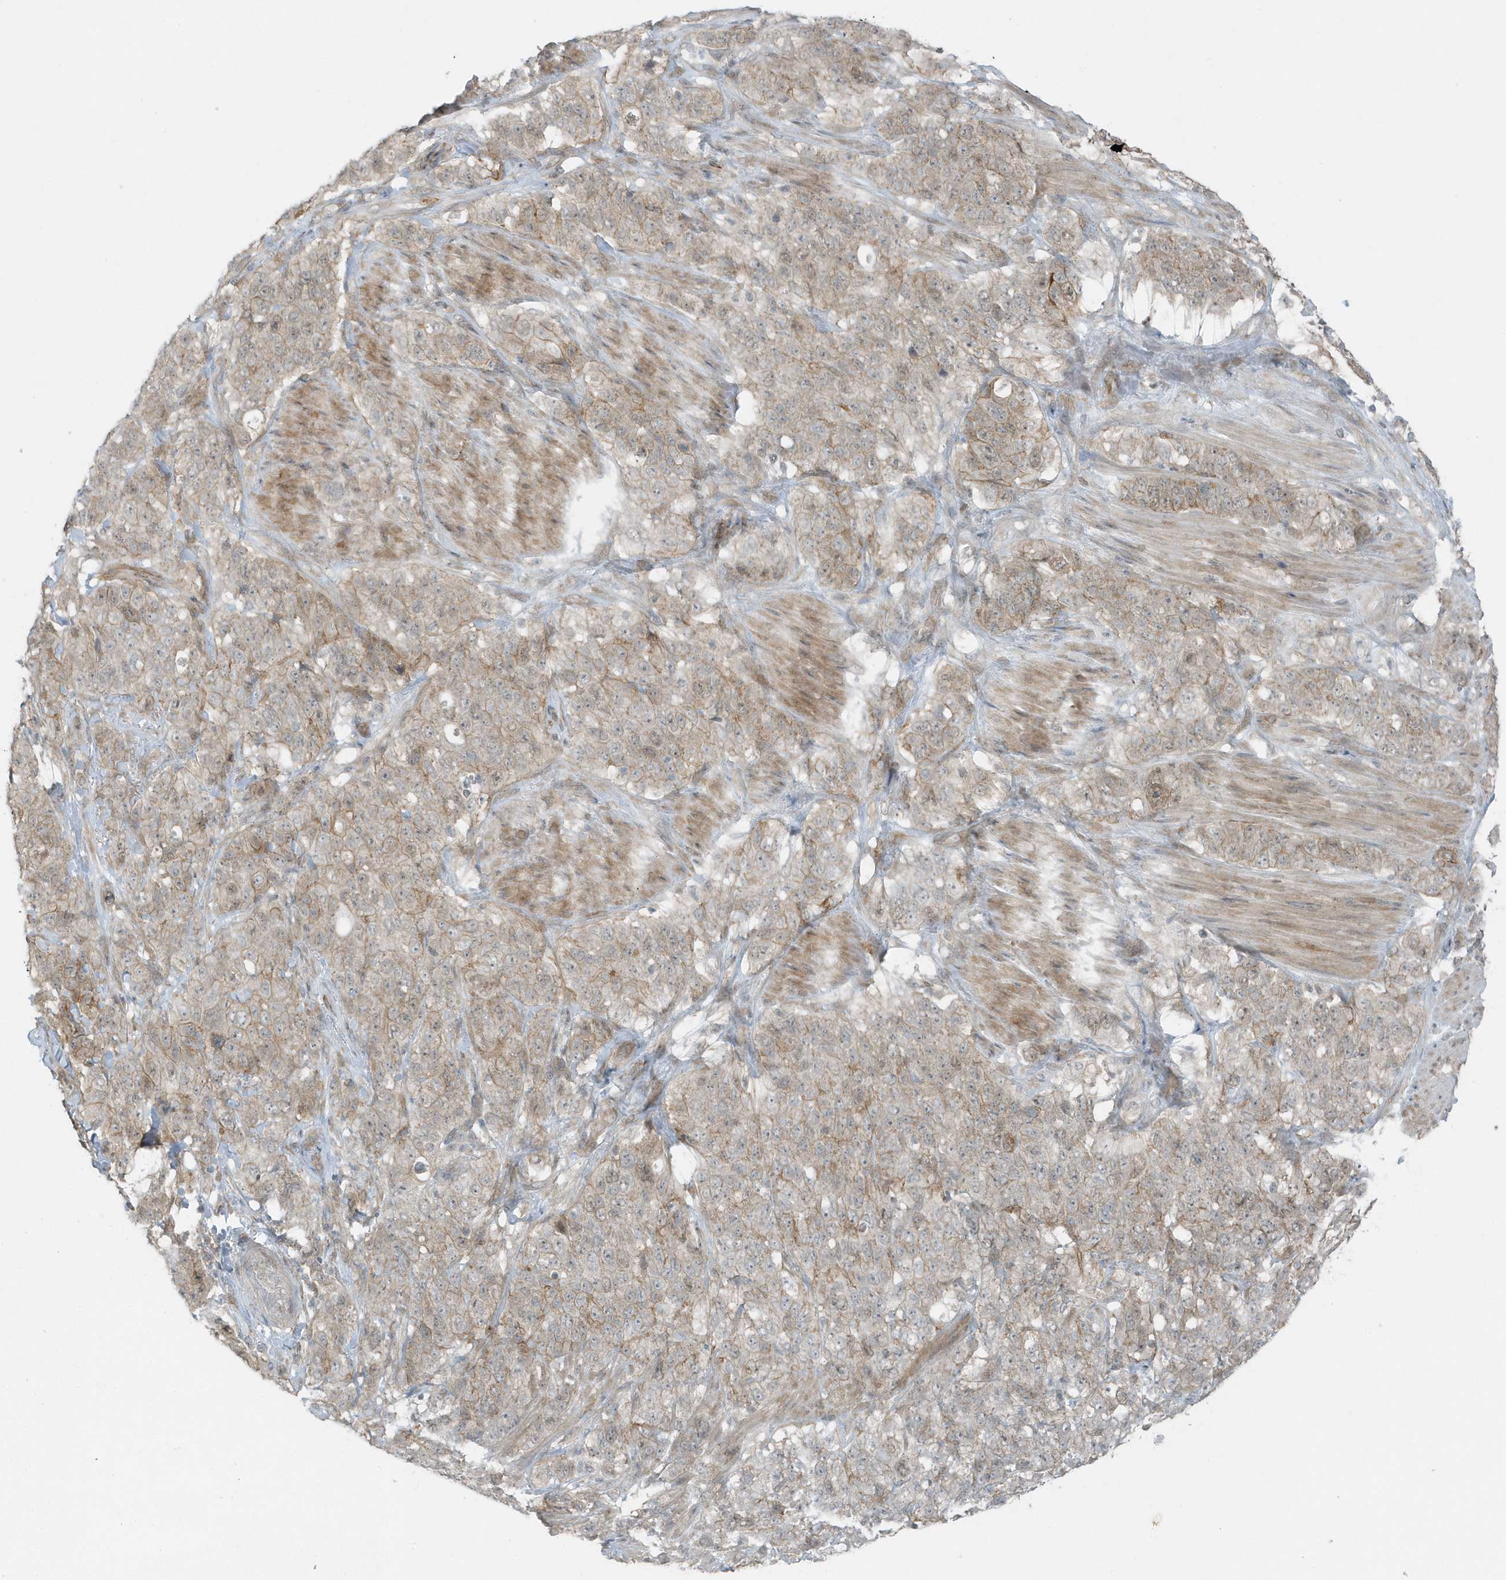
{"staining": {"intensity": "weak", "quantity": "25%-75%", "location": "cytoplasmic/membranous"}, "tissue": "stomach cancer", "cell_type": "Tumor cells", "image_type": "cancer", "snomed": [{"axis": "morphology", "description": "Adenocarcinoma, NOS"}, {"axis": "topography", "description": "Stomach"}], "caption": "Immunohistochemistry micrograph of neoplastic tissue: adenocarcinoma (stomach) stained using IHC exhibits low levels of weak protein expression localized specifically in the cytoplasmic/membranous of tumor cells, appearing as a cytoplasmic/membranous brown color.", "gene": "PARD3B", "patient": {"sex": "male", "age": 48}}